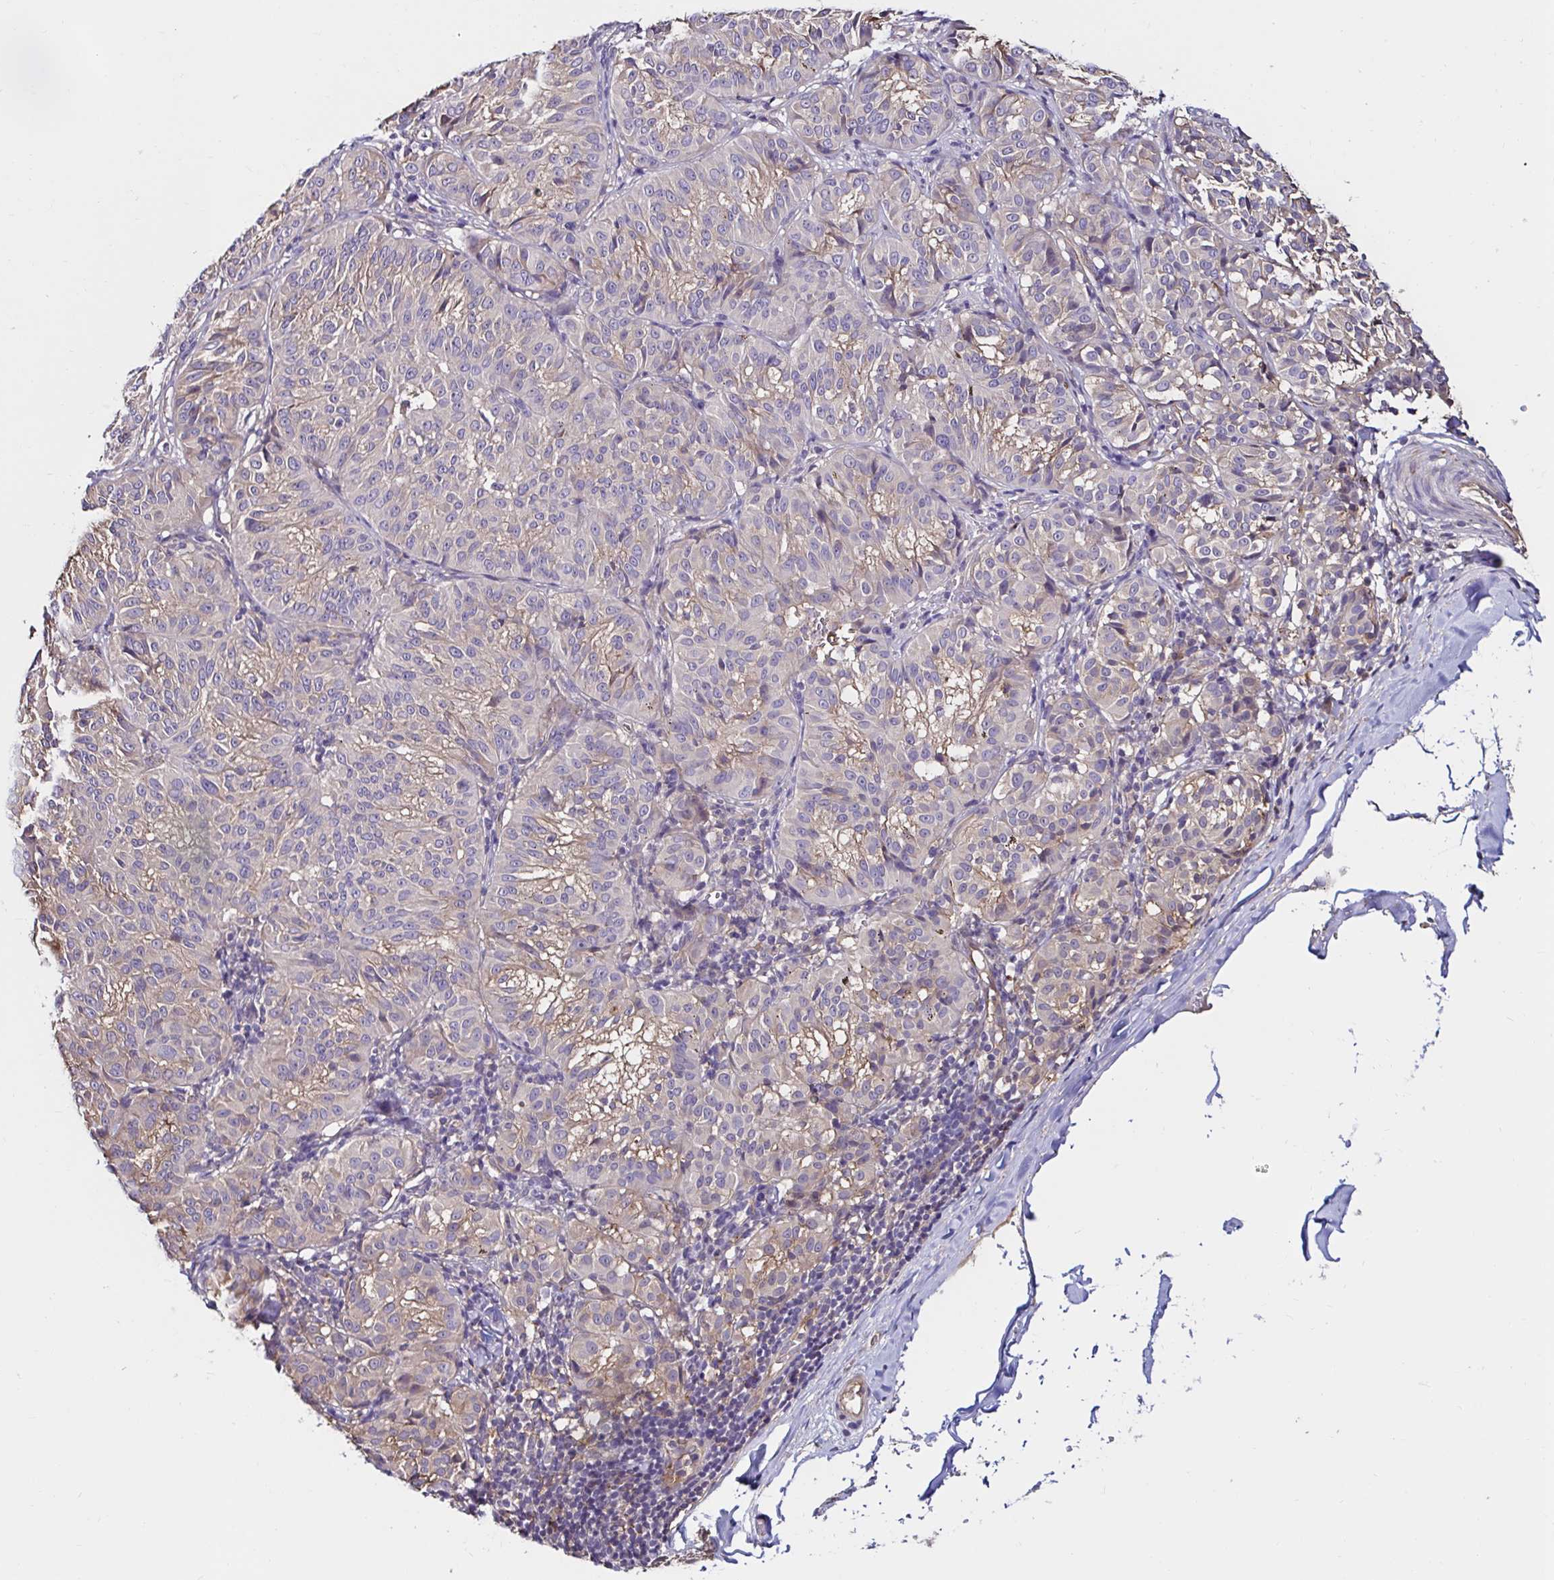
{"staining": {"intensity": "weak", "quantity": "<25%", "location": "cytoplasmic/membranous"}, "tissue": "melanoma", "cell_type": "Tumor cells", "image_type": "cancer", "snomed": [{"axis": "morphology", "description": "Malignant melanoma, NOS"}, {"axis": "topography", "description": "Skin"}], "caption": "Immunohistochemistry histopathology image of neoplastic tissue: malignant melanoma stained with DAB (3,3'-diaminobenzidine) displays no significant protein positivity in tumor cells.", "gene": "RSRP1", "patient": {"sex": "female", "age": 72}}